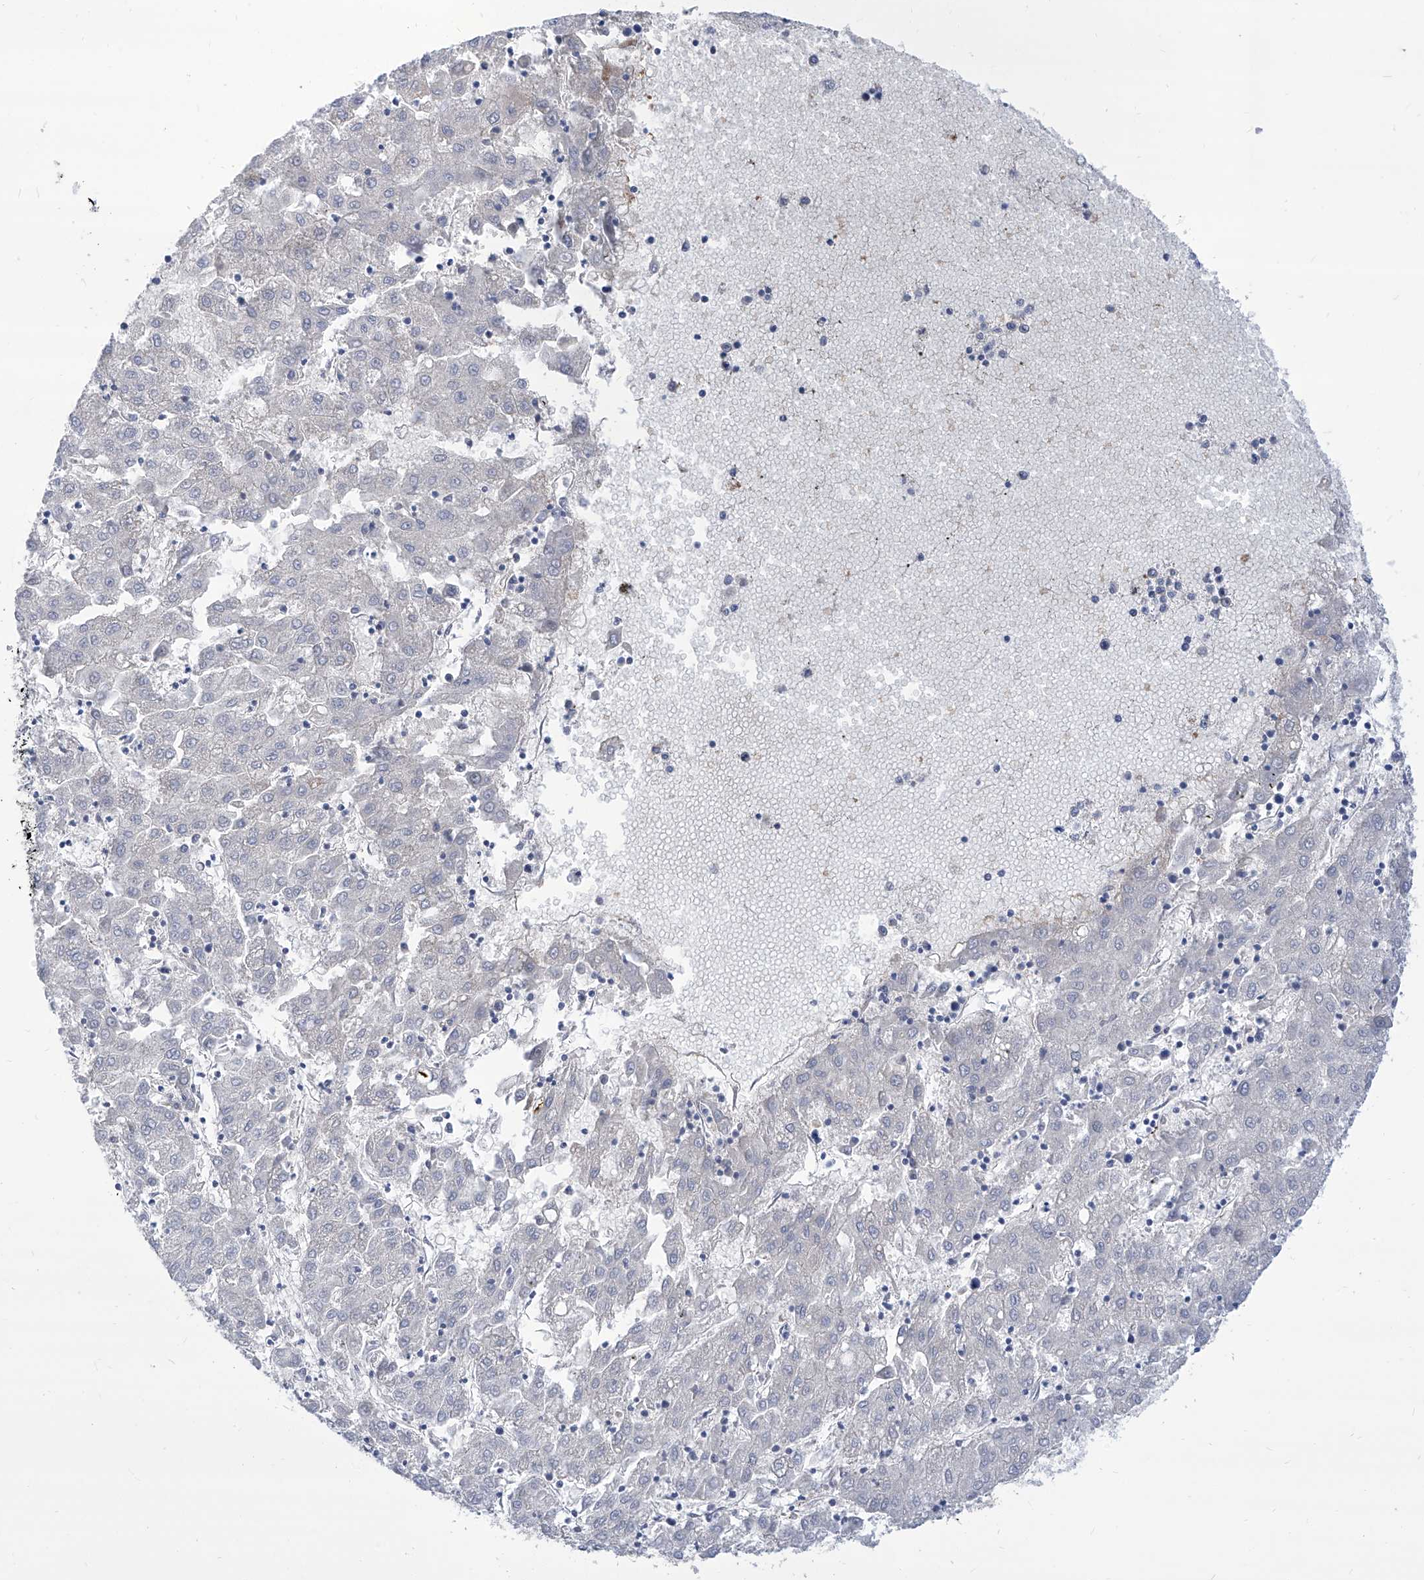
{"staining": {"intensity": "negative", "quantity": "none", "location": "none"}, "tissue": "liver cancer", "cell_type": "Tumor cells", "image_type": "cancer", "snomed": [{"axis": "morphology", "description": "Carcinoma, Hepatocellular, NOS"}, {"axis": "topography", "description": "Liver"}], "caption": "Immunohistochemistry (IHC) photomicrograph of neoplastic tissue: liver cancer (hepatocellular carcinoma) stained with DAB (3,3'-diaminobenzidine) reveals no significant protein staining in tumor cells. (Stains: DAB immunohistochemistry (IHC) with hematoxylin counter stain, Microscopy: brightfield microscopy at high magnification).", "gene": "SRBD1", "patient": {"sex": "male", "age": 72}}